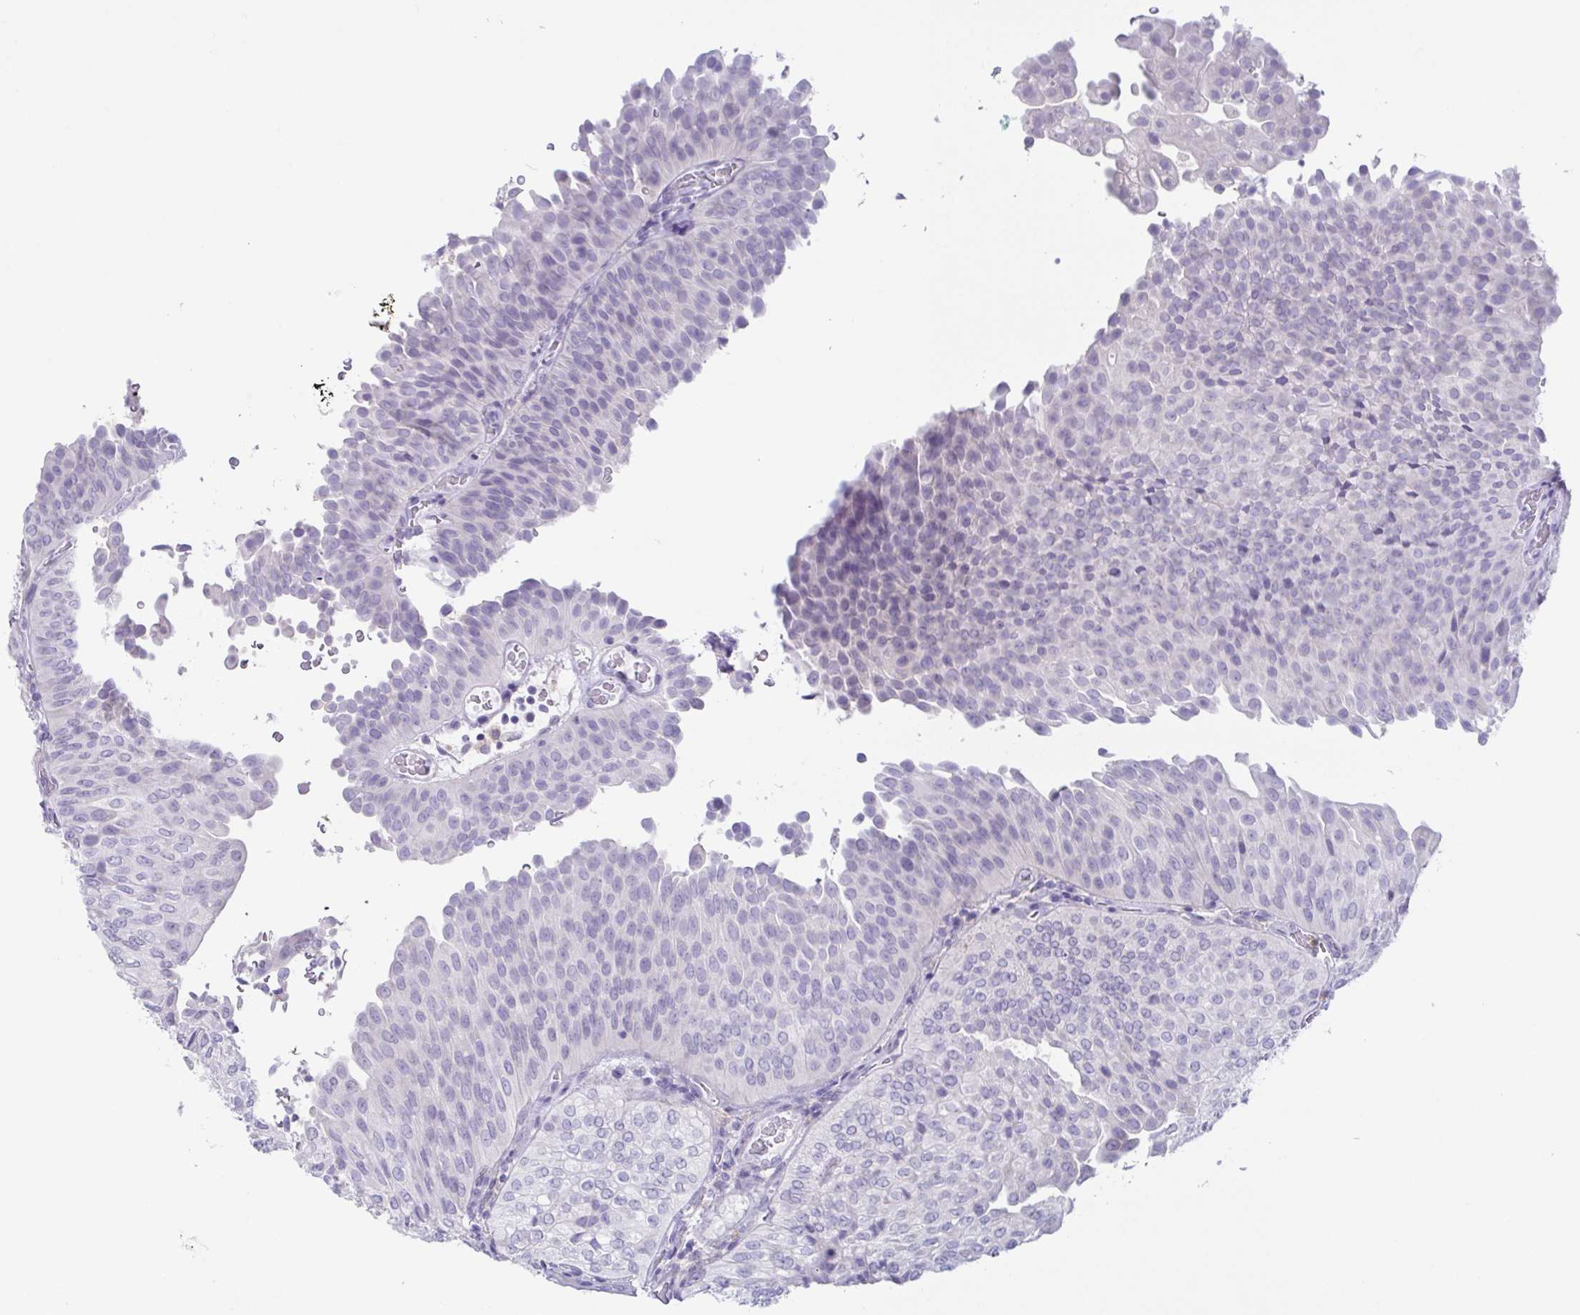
{"staining": {"intensity": "negative", "quantity": "none", "location": "none"}, "tissue": "urothelial cancer", "cell_type": "Tumor cells", "image_type": "cancer", "snomed": [{"axis": "morphology", "description": "Urothelial carcinoma, NOS"}, {"axis": "topography", "description": "Urinary bladder"}], "caption": "A micrograph of human transitional cell carcinoma is negative for staining in tumor cells.", "gene": "ATP6V1G2", "patient": {"sex": "male", "age": 62}}